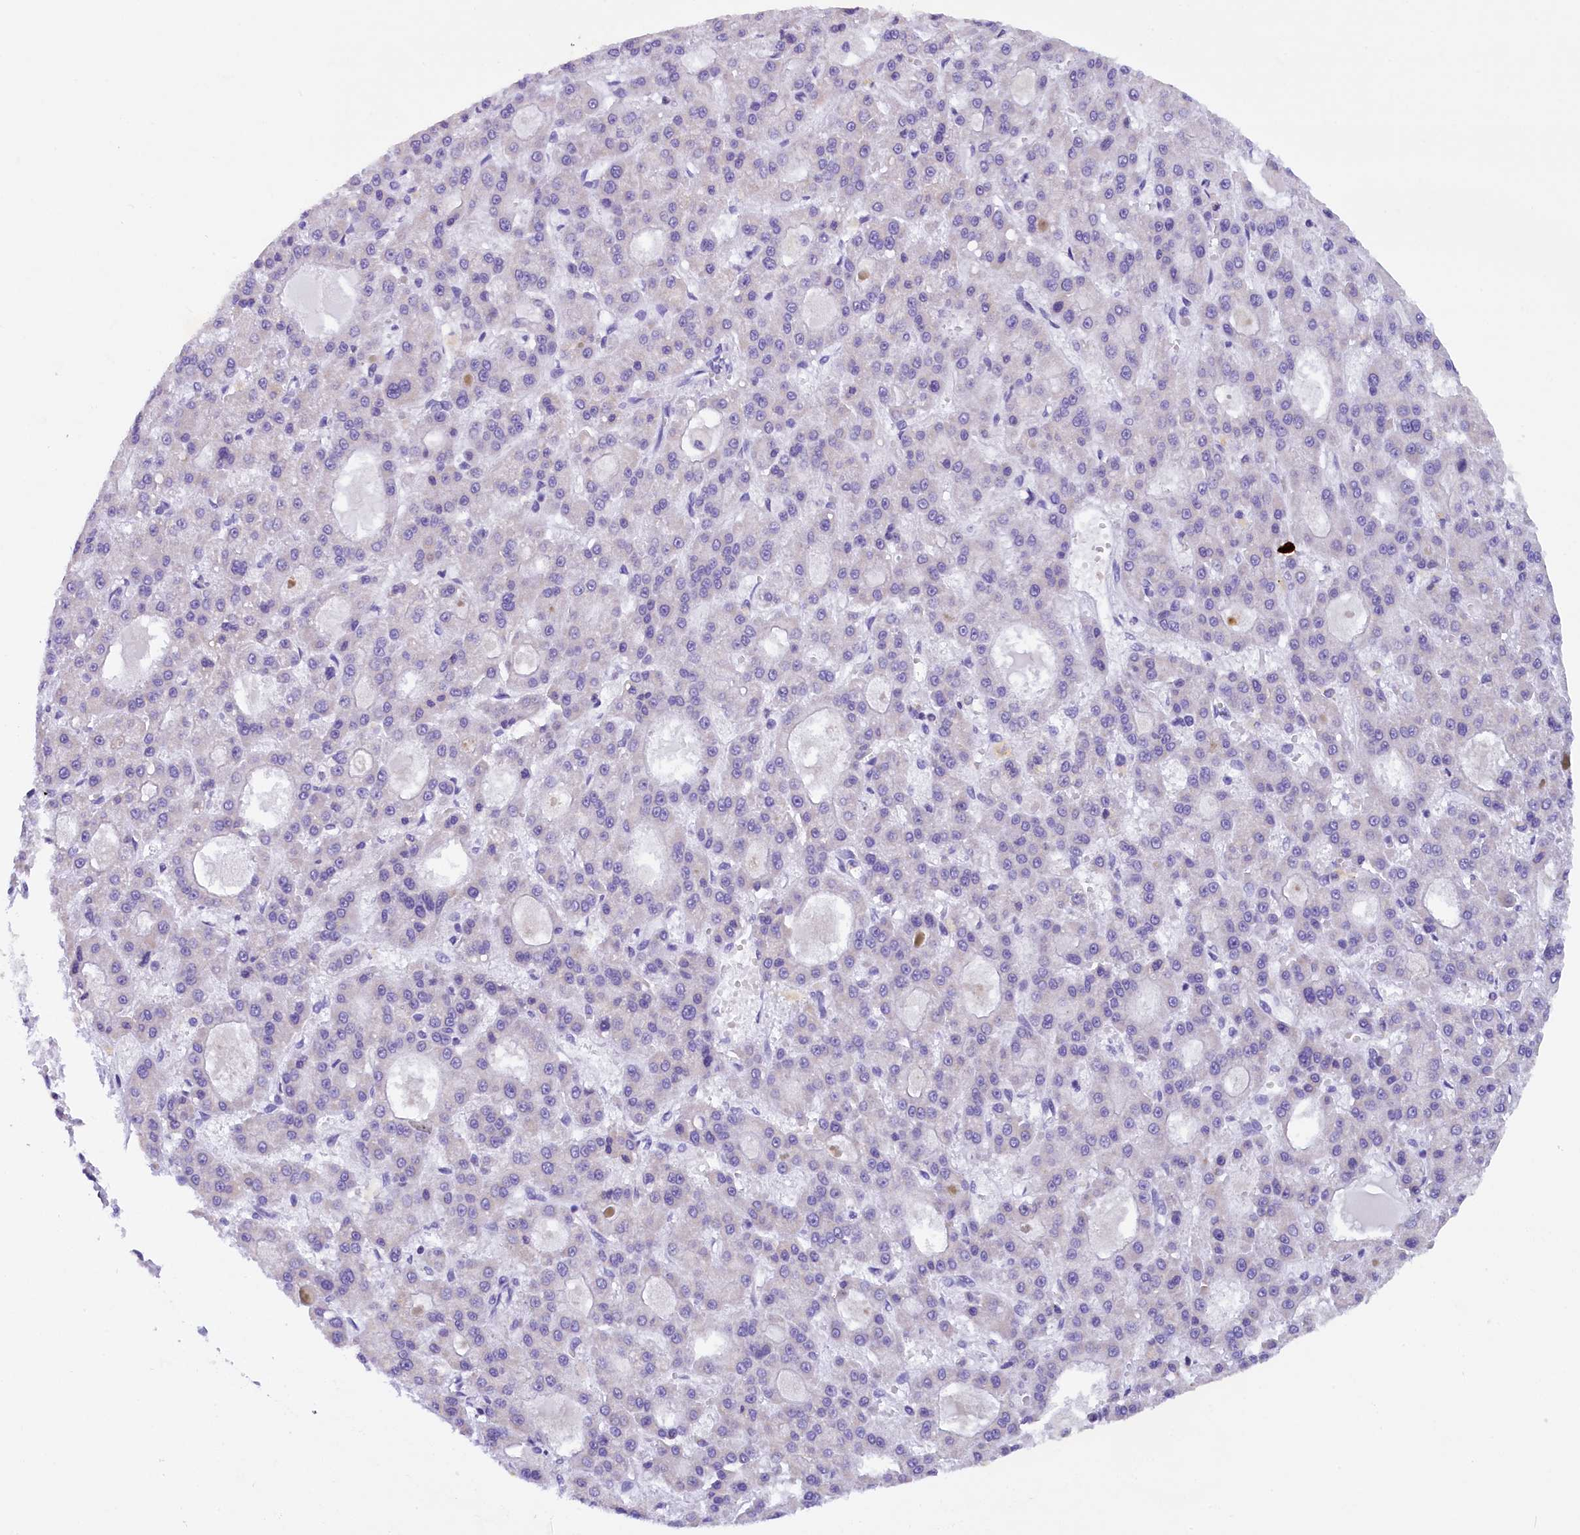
{"staining": {"intensity": "negative", "quantity": "none", "location": "none"}, "tissue": "liver cancer", "cell_type": "Tumor cells", "image_type": "cancer", "snomed": [{"axis": "morphology", "description": "Carcinoma, Hepatocellular, NOS"}, {"axis": "topography", "description": "Liver"}], "caption": "DAB (3,3'-diaminobenzidine) immunohistochemical staining of human liver cancer (hepatocellular carcinoma) displays no significant staining in tumor cells. (DAB (3,3'-diaminobenzidine) IHC, high magnification).", "gene": "RTTN", "patient": {"sex": "male", "age": 70}}